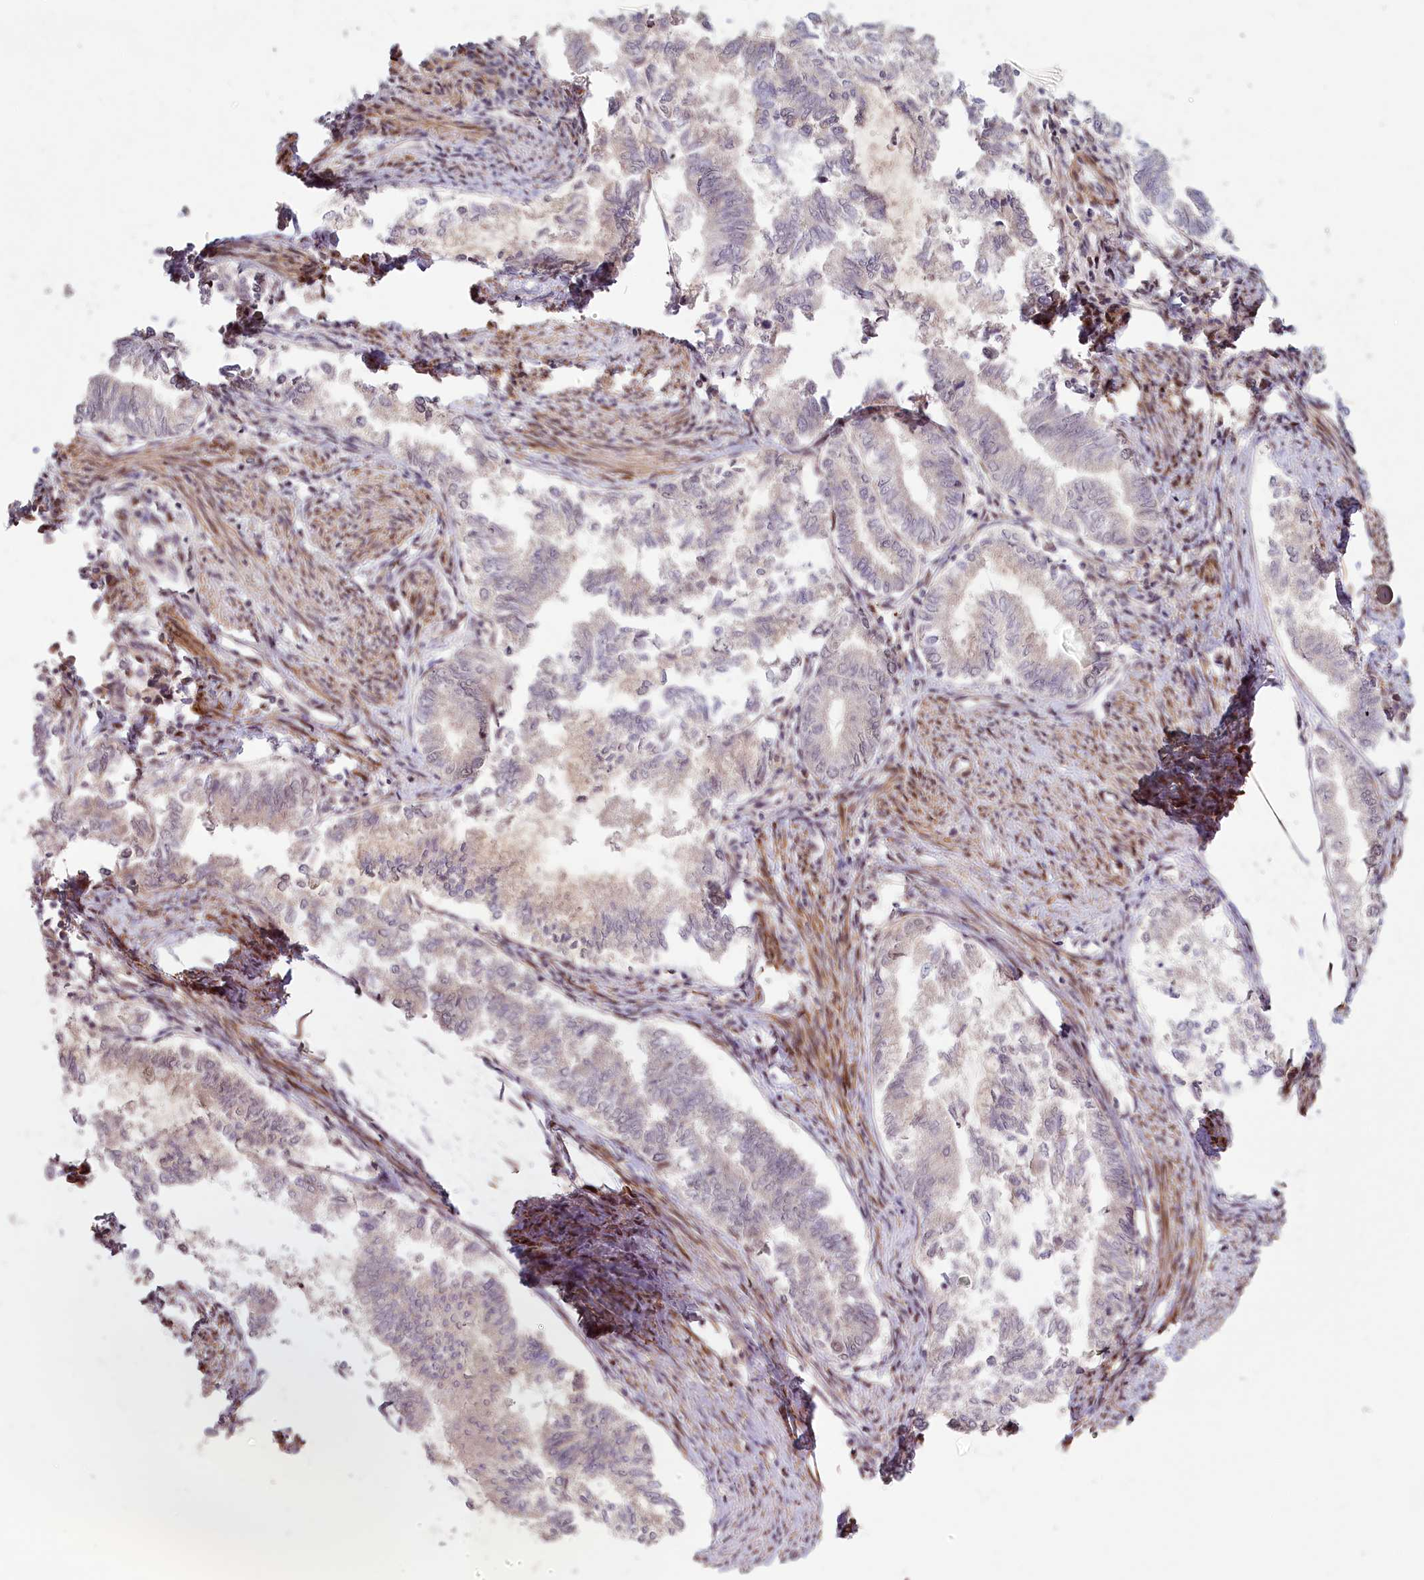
{"staining": {"intensity": "negative", "quantity": "none", "location": "none"}, "tissue": "endometrial cancer", "cell_type": "Tumor cells", "image_type": "cancer", "snomed": [{"axis": "morphology", "description": "Adenocarcinoma, NOS"}, {"axis": "topography", "description": "Endometrium"}], "caption": "Tumor cells are negative for brown protein staining in endometrial adenocarcinoma. (IHC, brightfield microscopy, high magnification).", "gene": "FAM204A", "patient": {"sex": "female", "age": 79}}